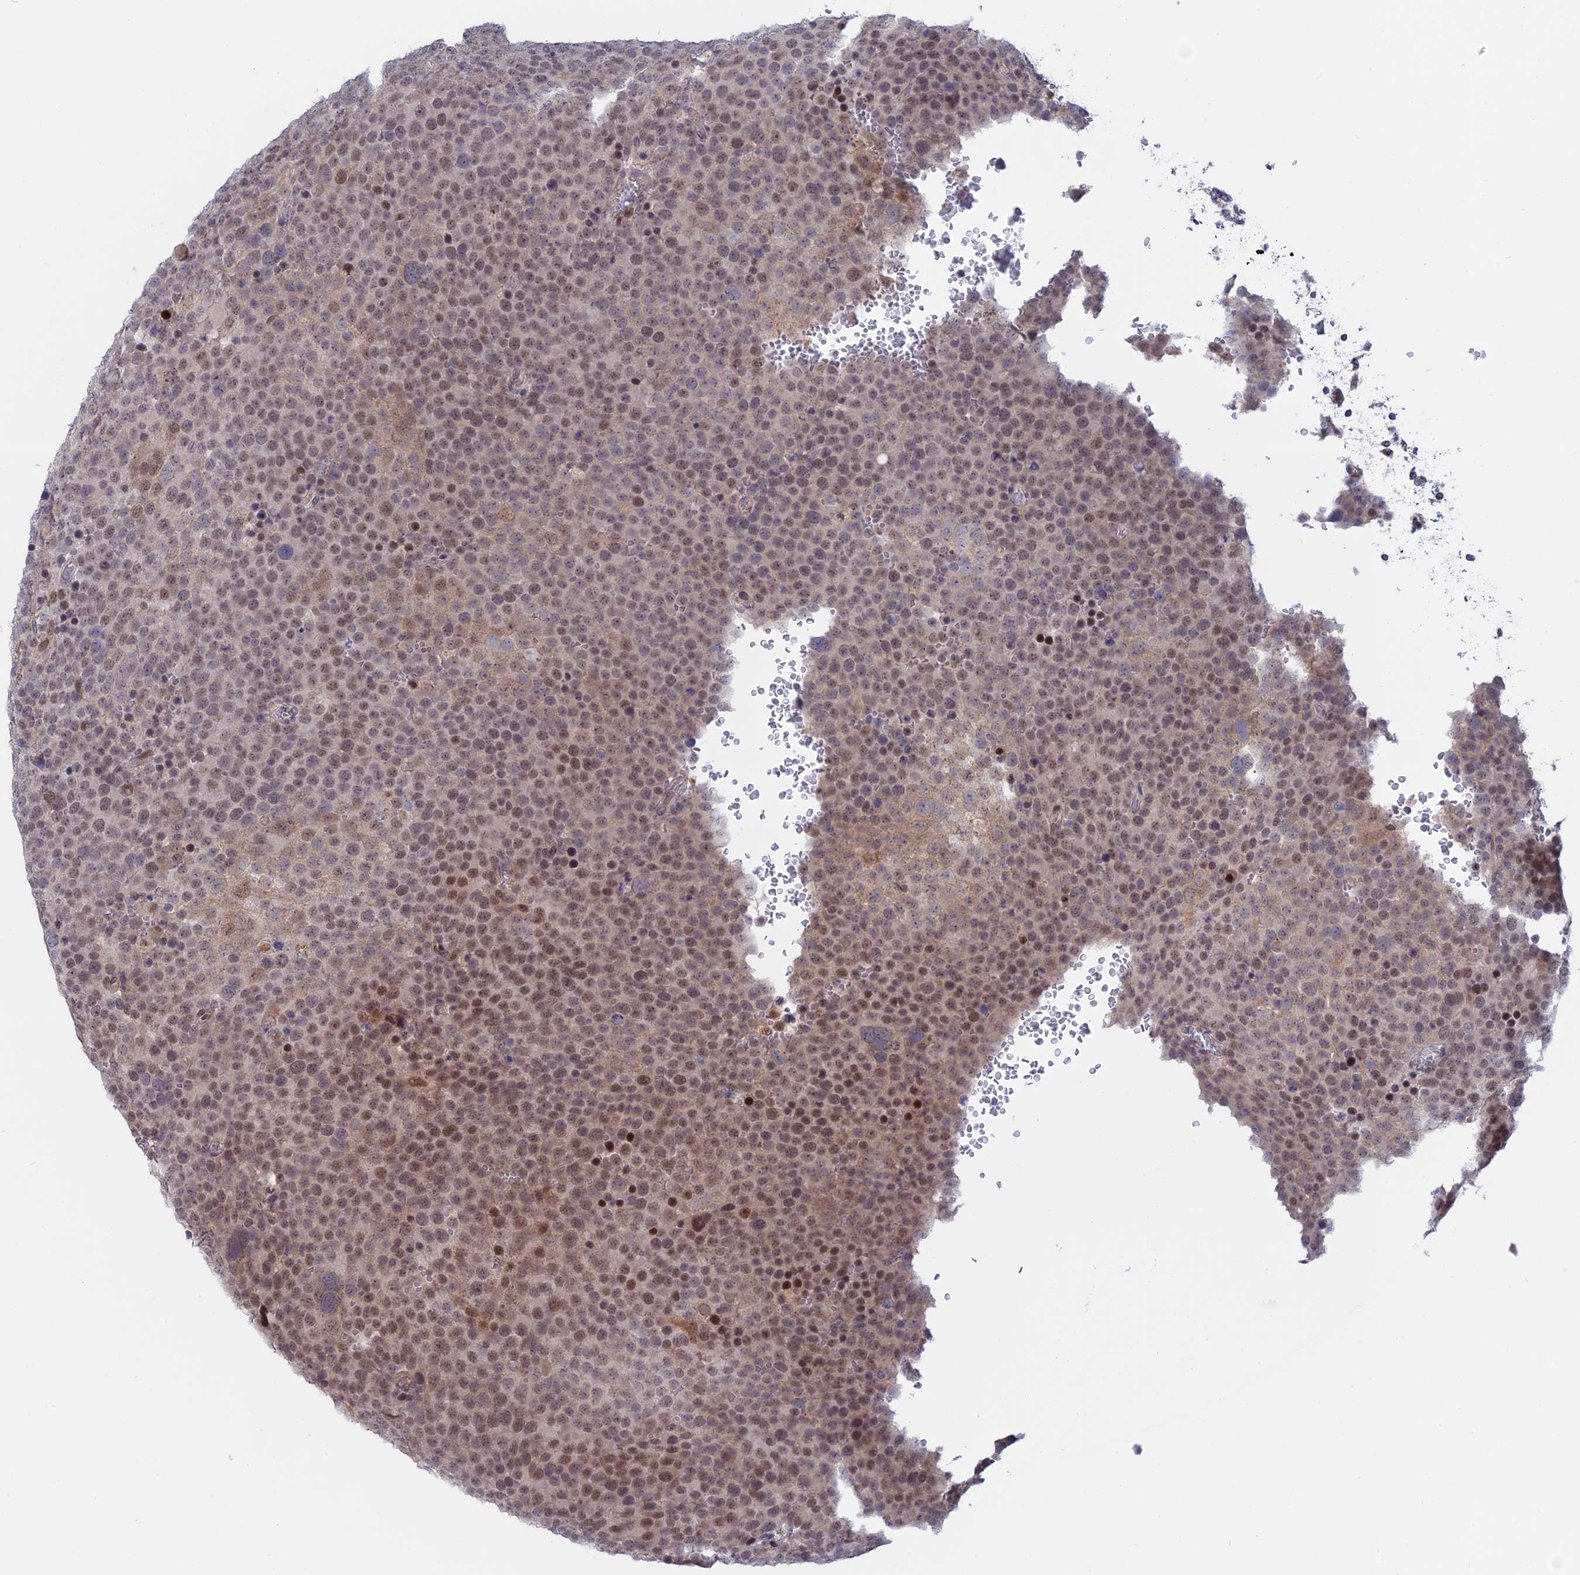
{"staining": {"intensity": "moderate", "quantity": "<25%", "location": "nuclear"}, "tissue": "testis cancer", "cell_type": "Tumor cells", "image_type": "cancer", "snomed": [{"axis": "morphology", "description": "Seminoma, NOS"}, {"axis": "topography", "description": "Testis"}], "caption": "DAB immunohistochemical staining of testis cancer (seminoma) shows moderate nuclear protein positivity in approximately <25% of tumor cells.", "gene": "GSKIP", "patient": {"sex": "male", "age": 71}}